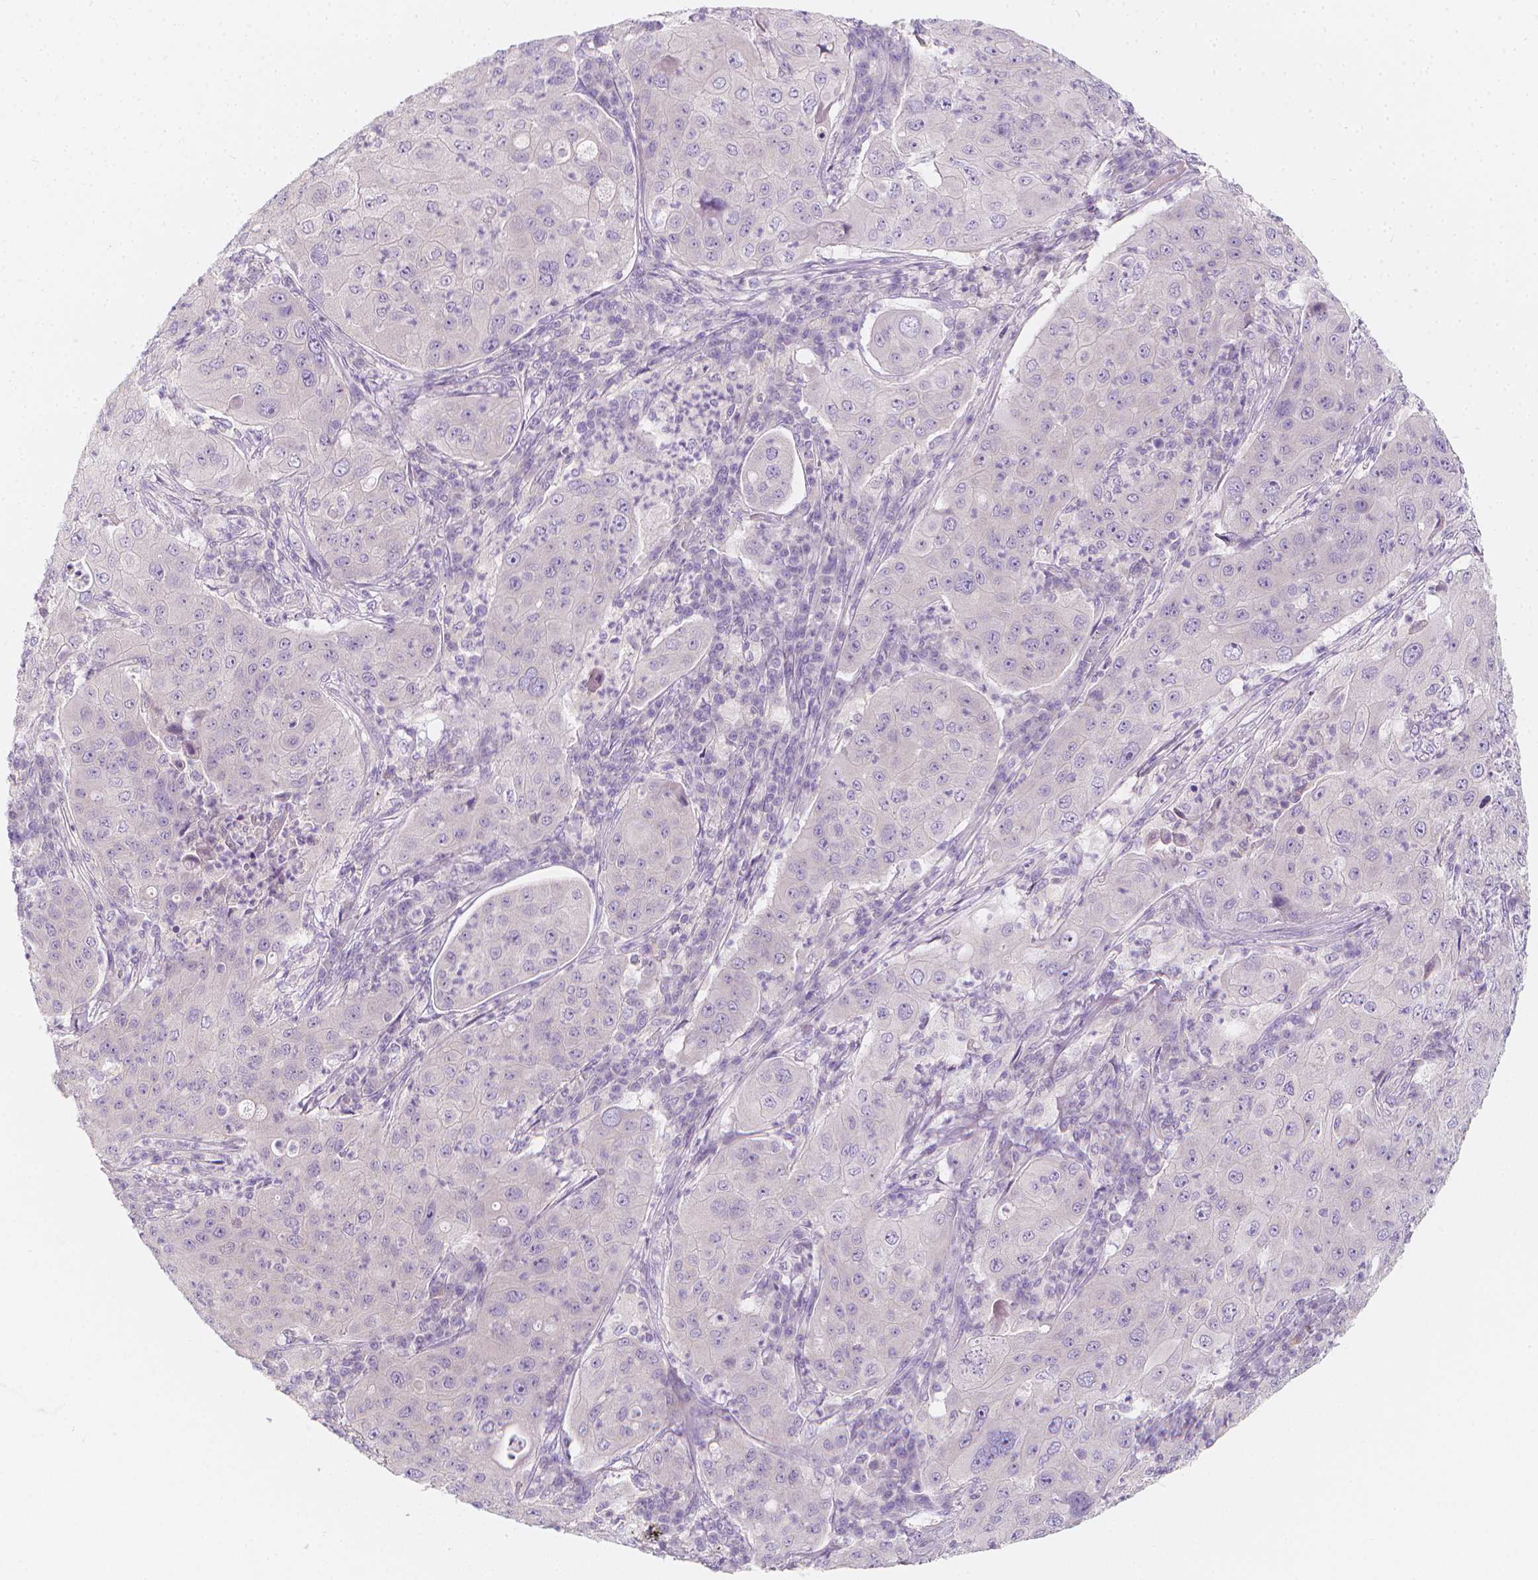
{"staining": {"intensity": "negative", "quantity": "none", "location": "none"}, "tissue": "lung cancer", "cell_type": "Tumor cells", "image_type": "cancer", "snomed": [{"axis": "morphology", "description": "Squamous cell carcinoma, NOS"}, {"axis": "topography", "description": "Lung"}], "caption": "A histopathology image of lung cancer stained for a protein reveals no brown staining in tumor cells.", "gene": "RBFOX1", "patient": {"sex": "female", "age": 59}}